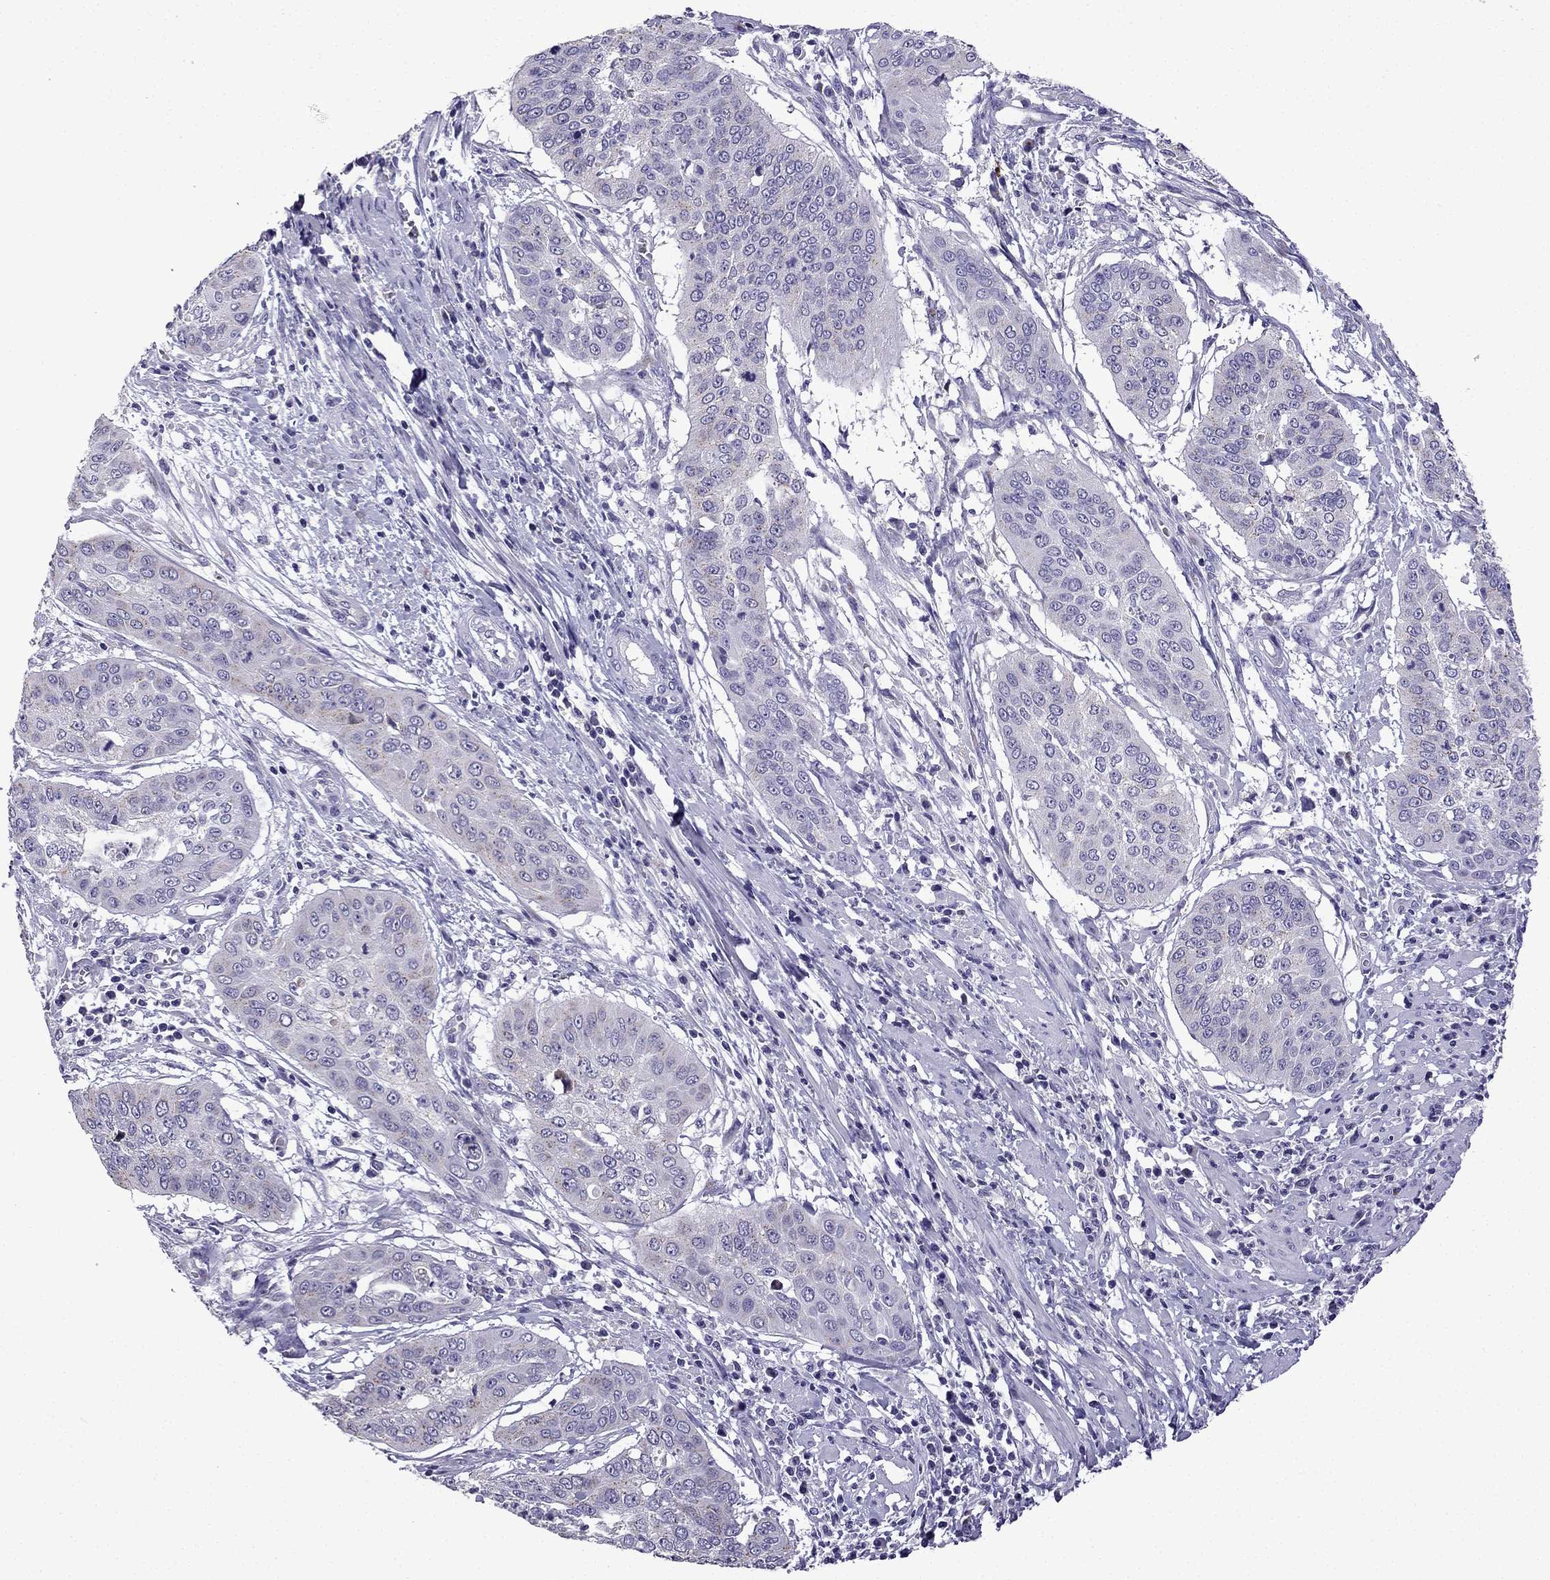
{"staining": {"intensity": "weak", "quantity": "<25%", "location": "cytoplasmic/membranous"}, "tissue": "cervical cancer", "cell_type": "Tumor cells", "image_type": "cancer", "snomed": [{"axis": "morphology", "description": "Squamous cell carcinoma, NOS"}, {"axis": "topography", "description": "Cervix"}], "caption": "This is an immunohistochemistry (IHC) image of human cervical squamous cell carcinoma. There is no expression in tumor cells.", "gene": "TTN", "patient": {"sex": "female", "age": 39}}